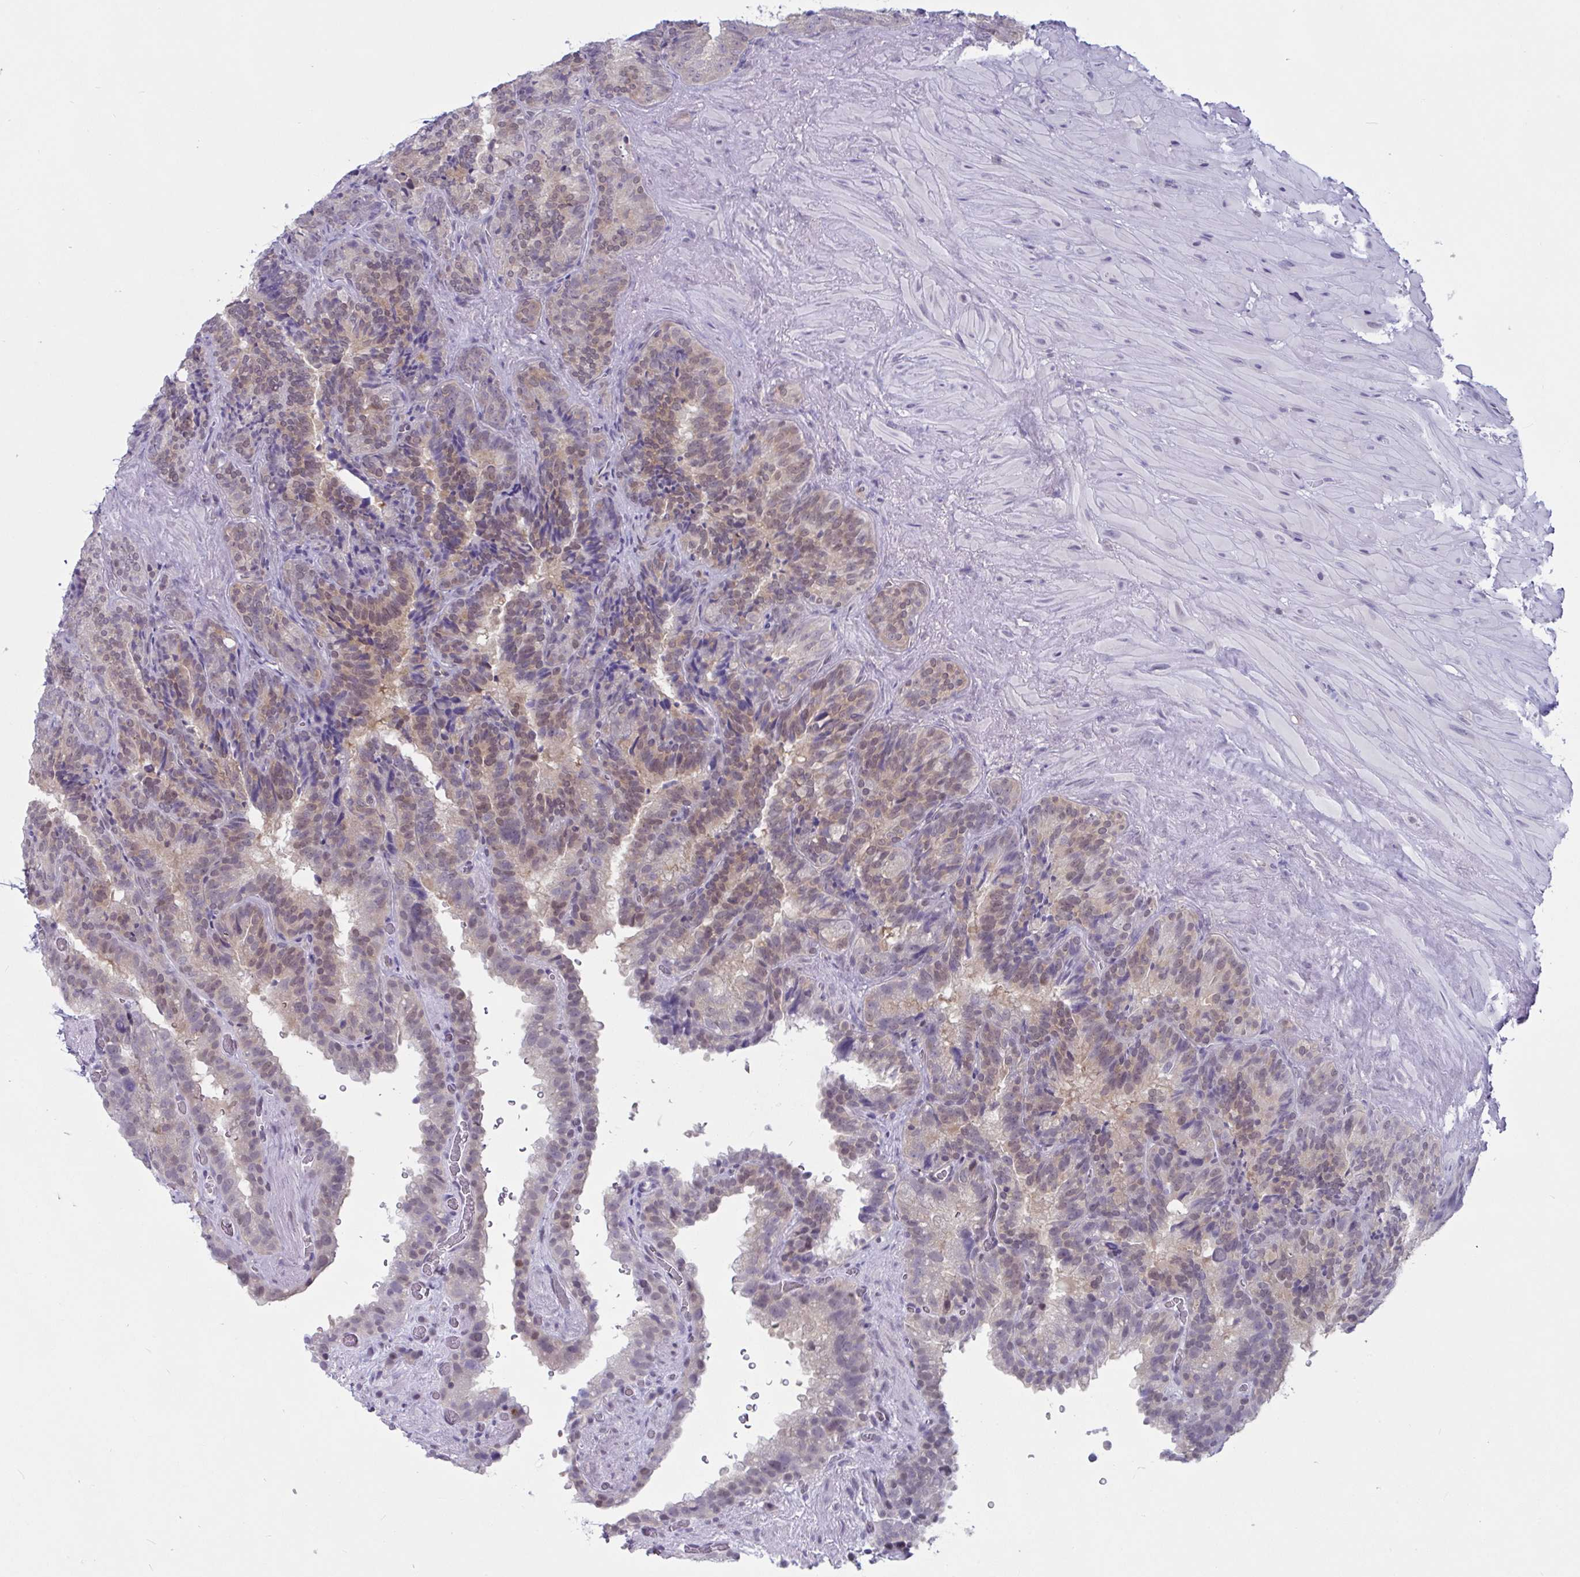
{"staining": {"intensity": "weak", "quantity": "25%-75%", "location": "cytoplasmic/membranous,nuclear"}, "tissue": "seminal vesicle", "cell_type": "Glandular cells", "image_type": "normal", "snomed": [{"axis": "morphology", "description": "Normal tissue, NOS"}, {"axis": "topography", "description": "Seminal veicle"}], "caption": "Immunohistochemical staining of benign seminal vesicle reveals low levels of weak cytoplasmic/membranous,nuclear positivity in approximately 25%-75% of glandular cells. (brown staining indicates protein expression, while blue staining denotes nuclei).", "gene": "TSN", "patient": {"sex": "male", "age": 60}}